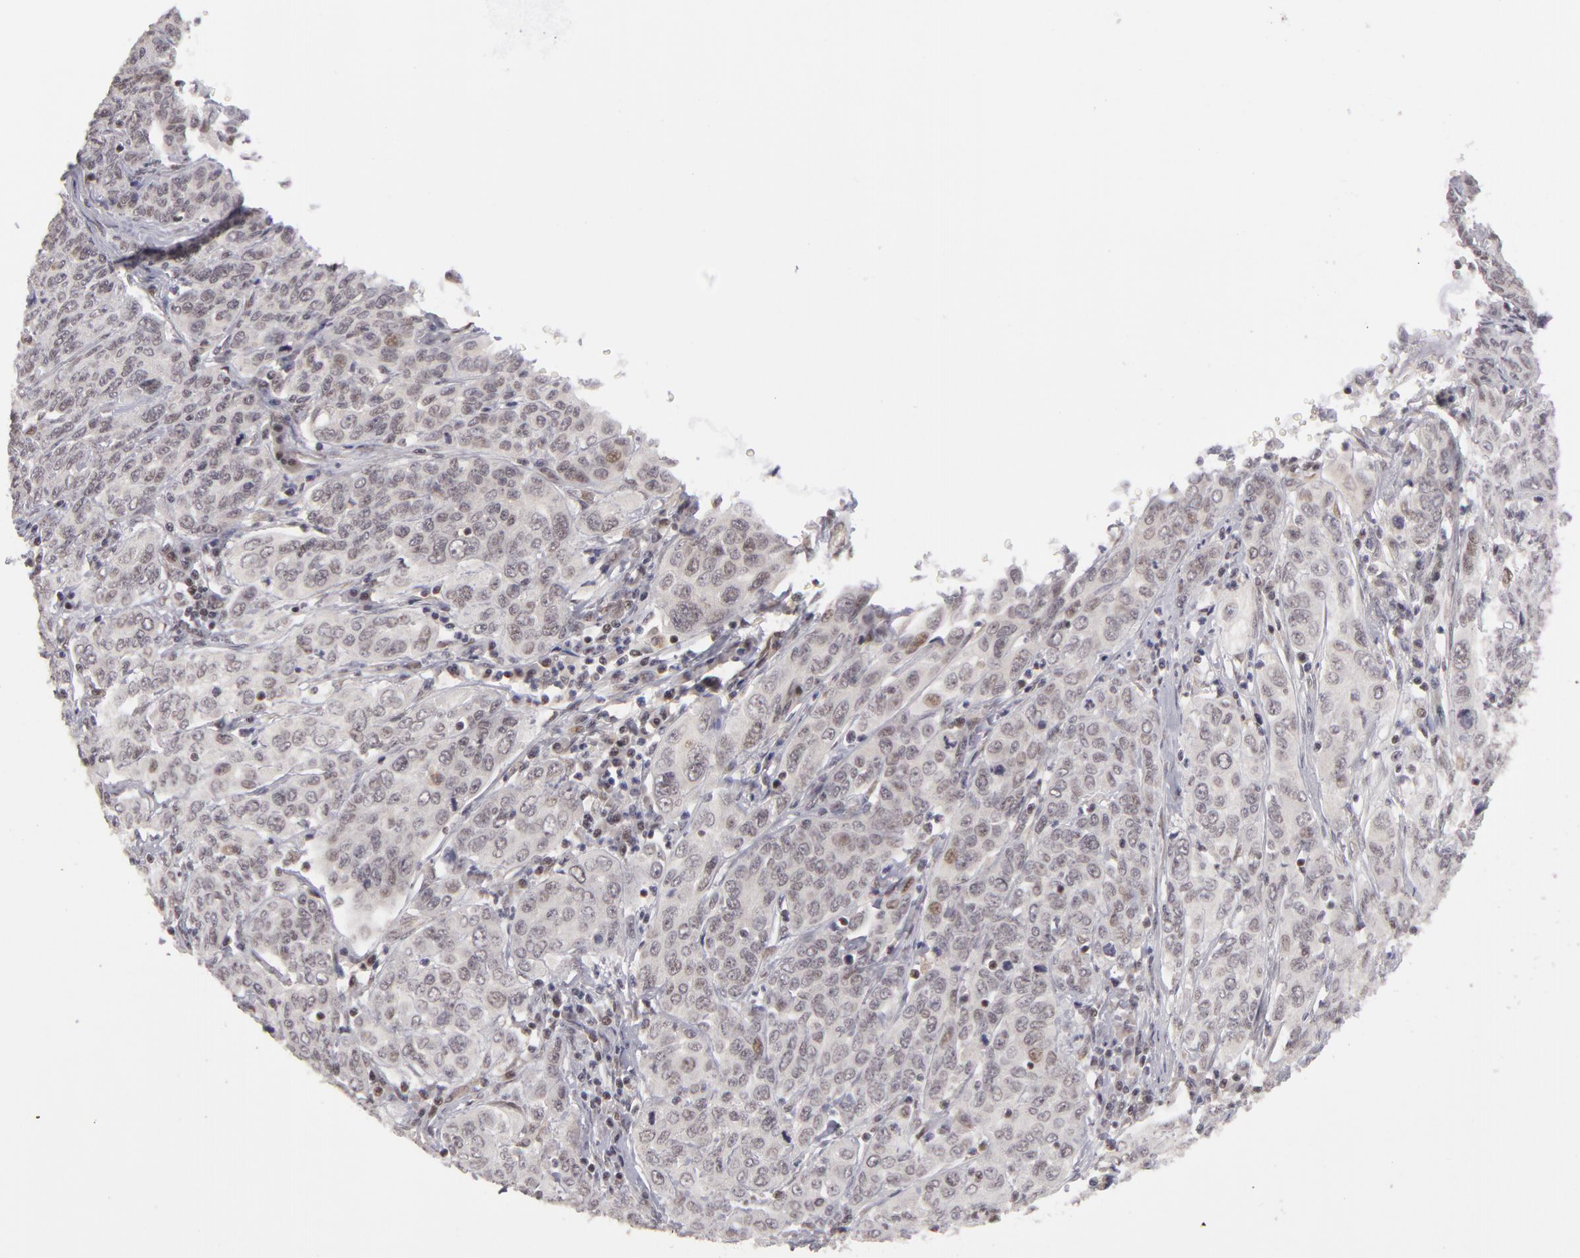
{"staining": {"intensity": "negative", "quantity": "none", "location": "none"}, "tissue": "cervical cancer", "cell_type": "Tumor cells", "image_type": "cancer", "snomed": [{"axis": "morphology", "description": "Squamous cell carcinoma, NOS"}, {"axis": "topography", "description": "Cervix"}], "caption": "Tumor cells show no significant protein positivity in cervical cancer.", "gene": "ZNF133", "patient": {"sex": "female", "age": 38}}